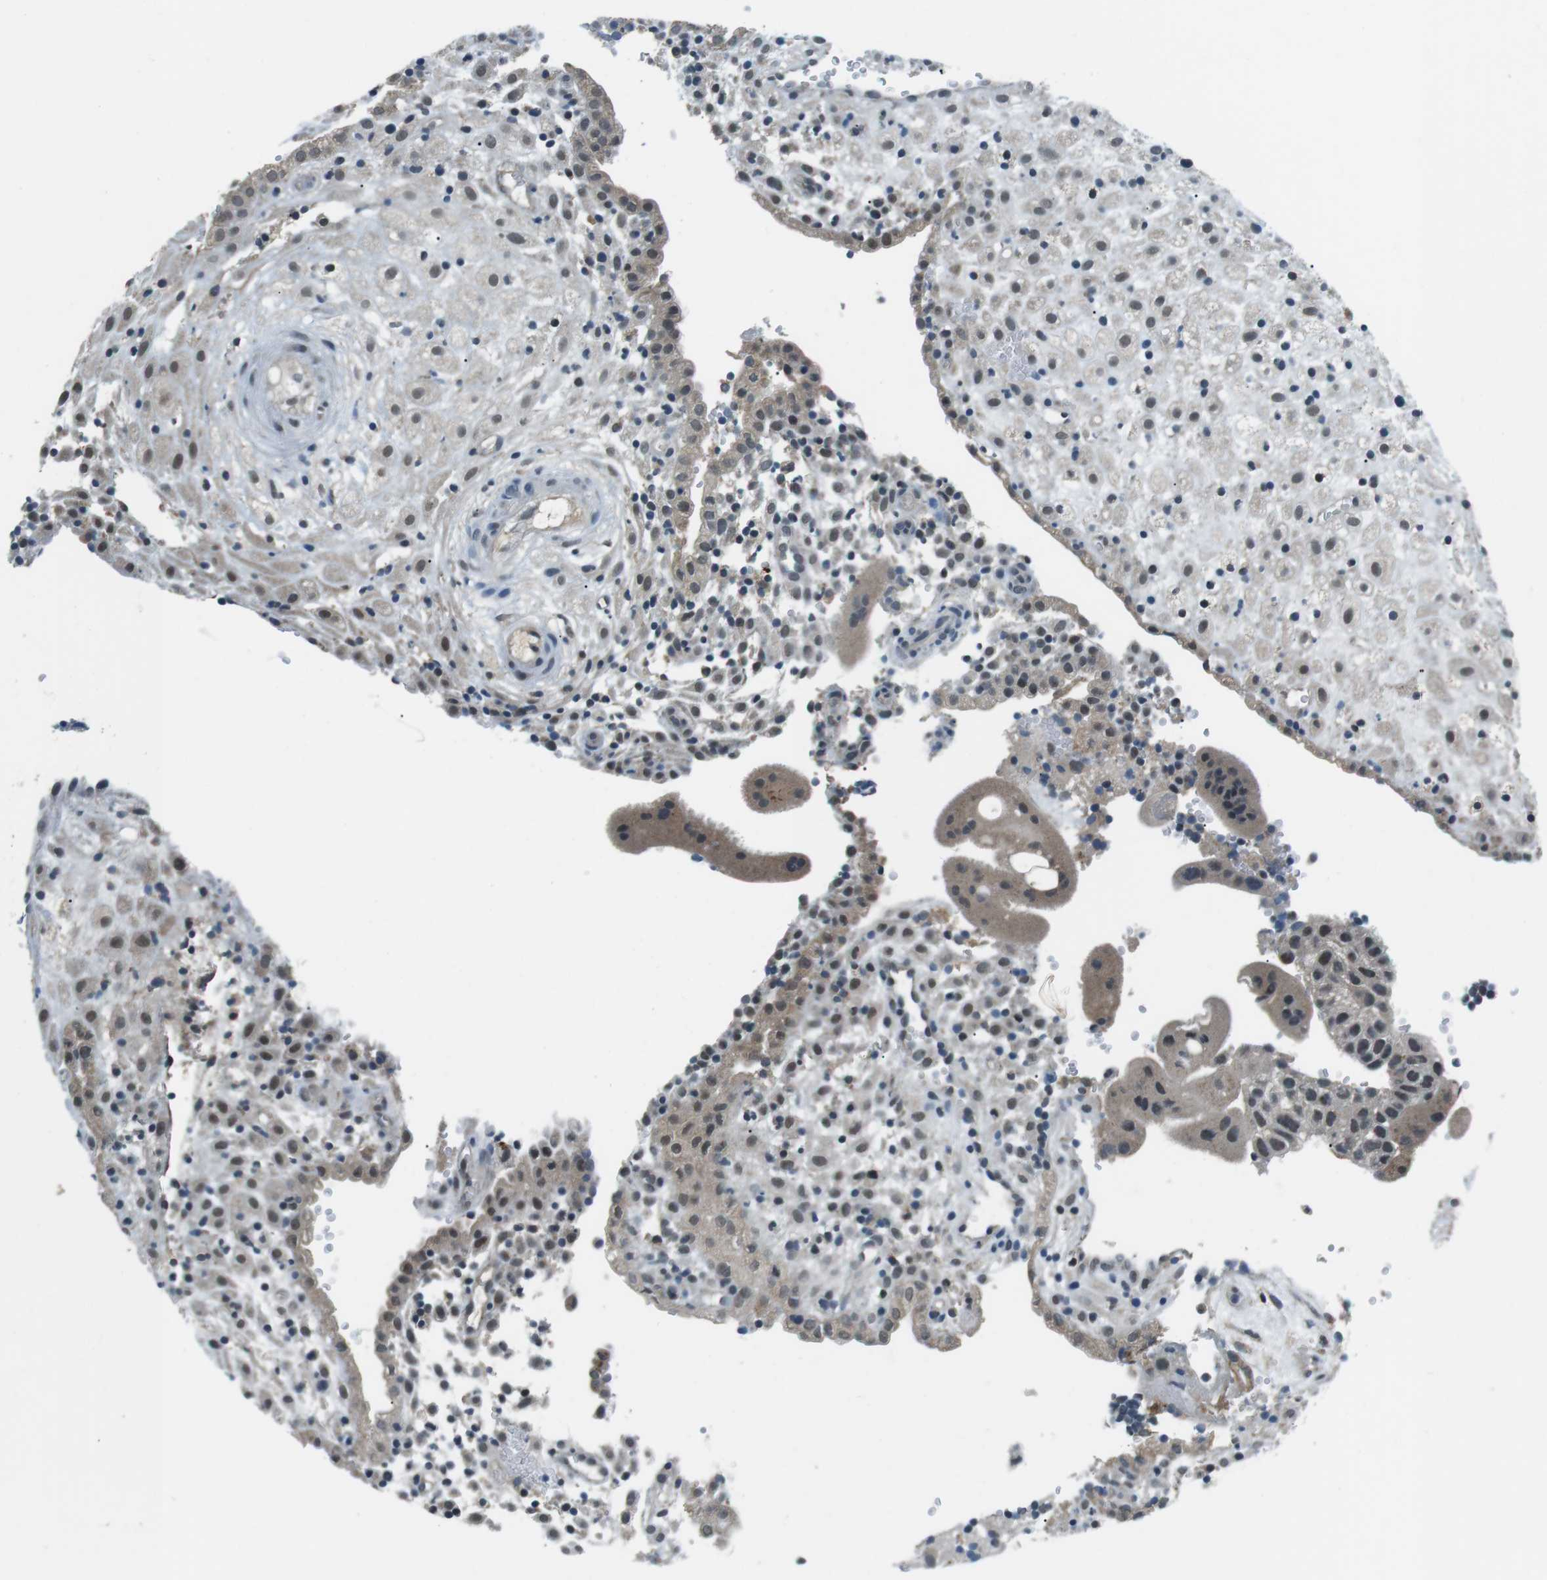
{"staining": {"intensity": "weak", "quantity": "25%-75%", "location": "cytoplasmic/membranous,nuclear"}, "tissue": "placenta", "cell_type": "Decidual cells", "image_type": "normal", "snomed": [{"axis": "morphology", "description": "Normal tissue, NOS"}, {"axis": "topography", "description": "Placenta"}], "caption": "A brown stain shows weak cytoplasmic/membranous,nuclear staining of a protein in decidual cells of normal placenta.", "gene": "FAM3B", "patient": {"sex": "female", "age": 18}}